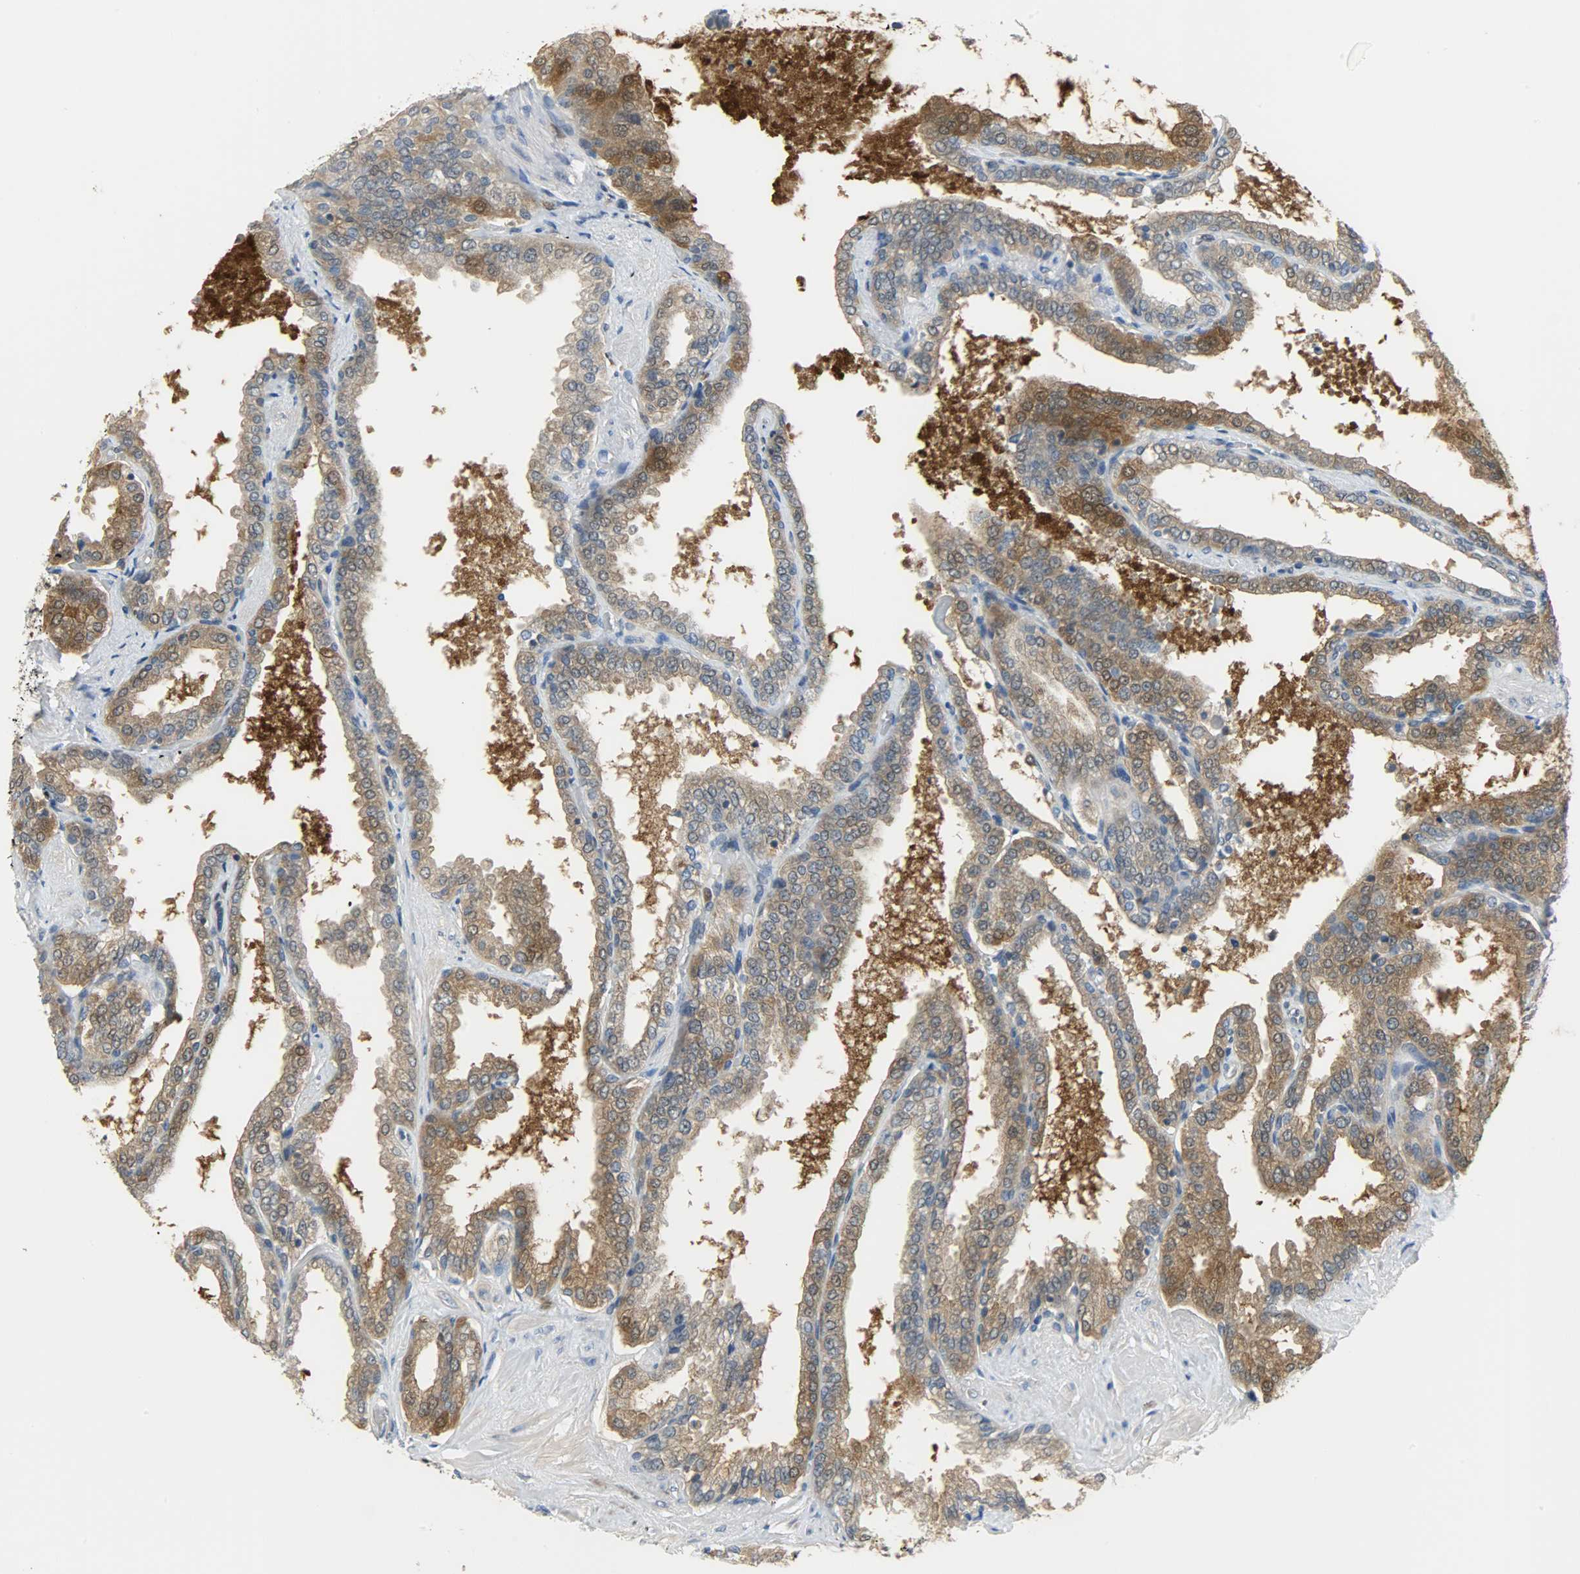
{"staining": {"intensity": "moderate", "quantity": "25%-75%", "location": "cytoplasmic/membranous,nuclear"}, "tissue": "seminal vesicle", "cell_type": "Glandular cells", "image_type": "normal", "snomed": [{"axis": "morphology", "description": "Normal tissue, NOS"}, {"axis": "topography", "description": "Seminal veicle"}], "caption": "Brown immunohistochemical staining in normal seminal vesicle reveals moderate cytoplasmic/membranous,nuclear positivity in approximately 25%-75% of glandular cells.", "gene": "EIF4EBP1", "patient": {"sex": "male", "age": 46}}